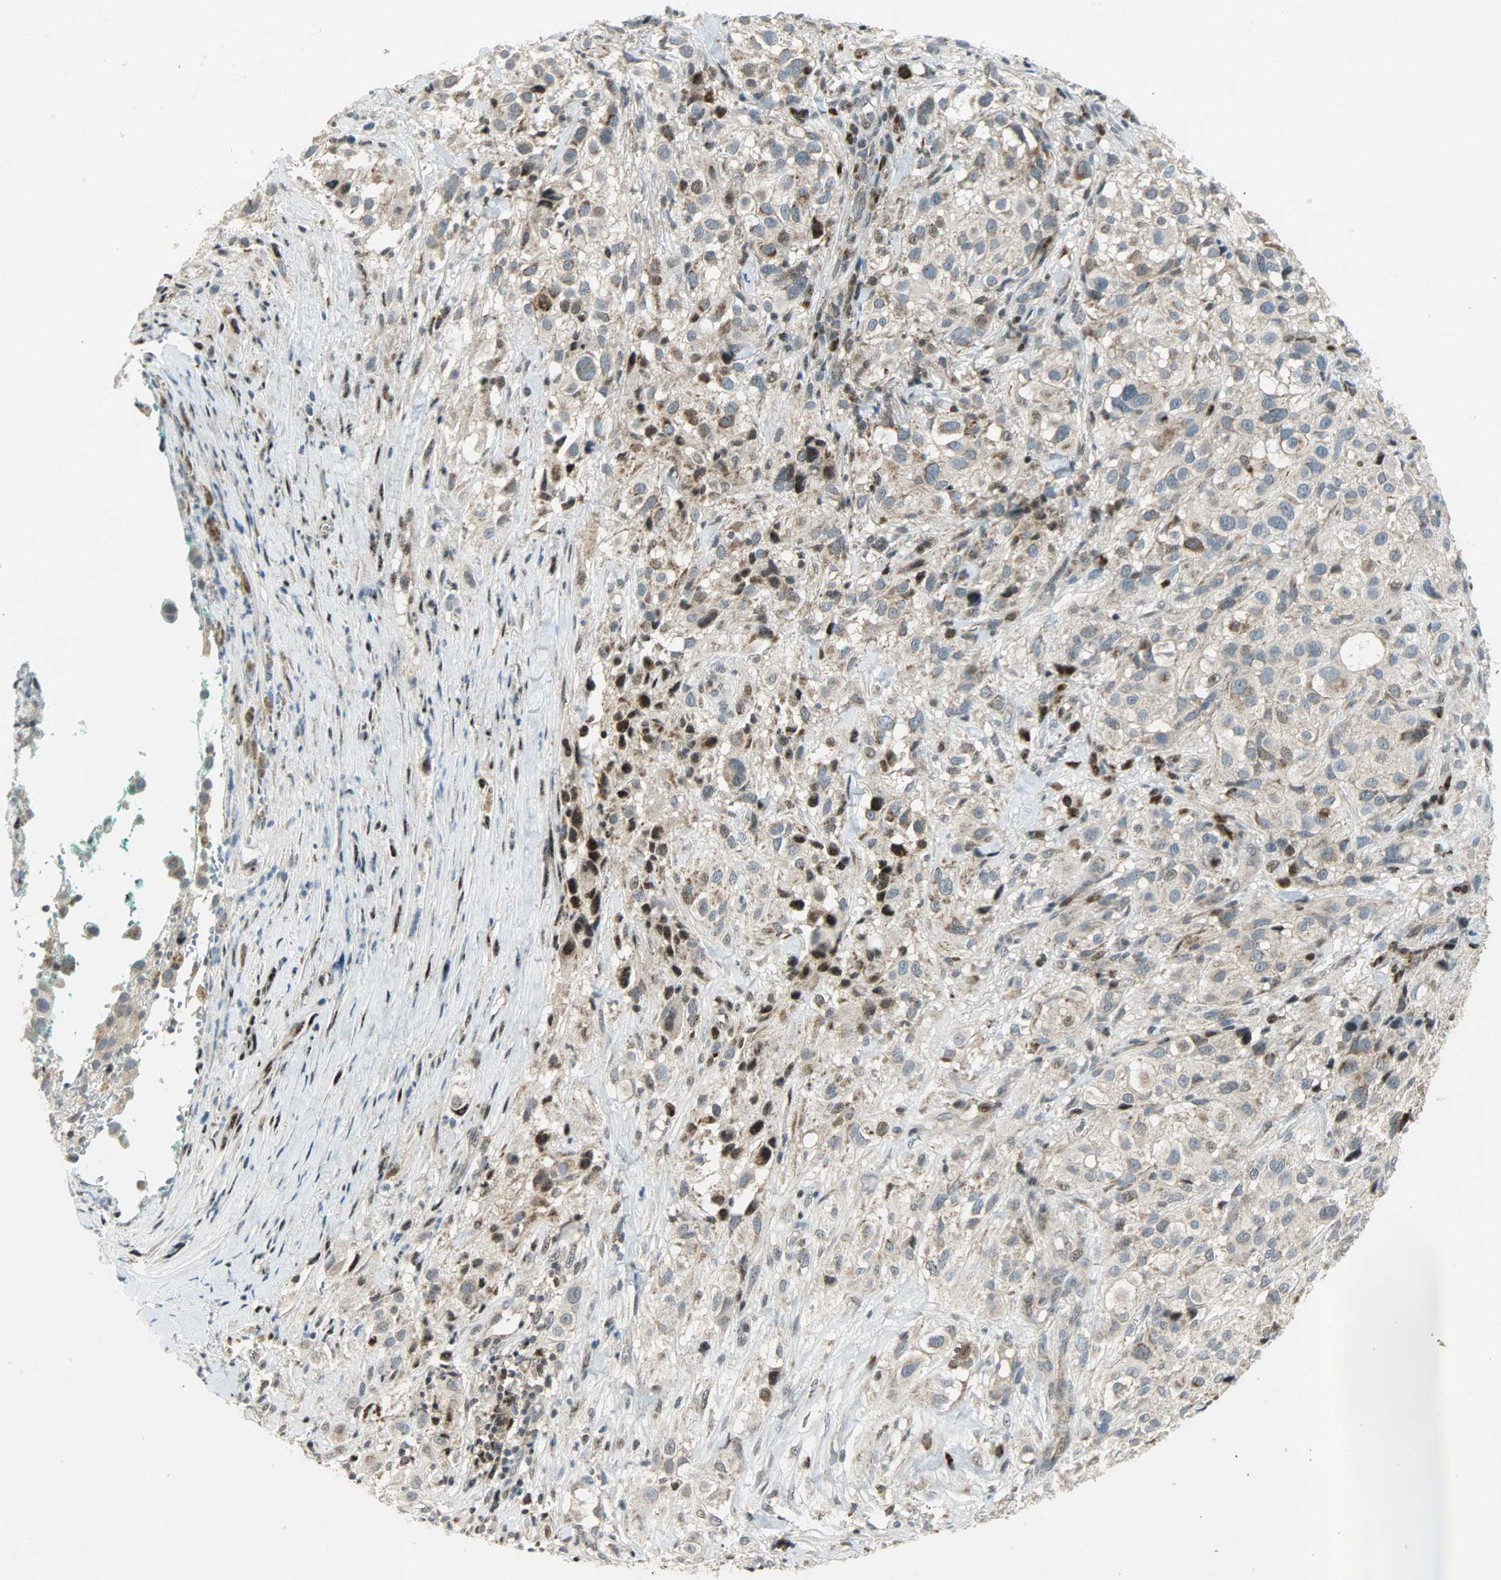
{"staining": {"intensity": "moderate", "quantity": "25%-75%", "location": "cytoplasmic/membranous,nuclear"}, "tissue": "melanoma", "cell_type": "Tumor cells", "image_type": "cancer", "snomed": [{"axis": "morphology", "description": "Necrosis, NOS"}, {"axis": "morphology", "description": "Malignant melanoma, NOS"}, {"axis": "topography", "description": "Skin"}], "caption": "Immunohistochemical staining of melanoma exhibits medium levels of moderate cytoplasmic/membranous and nuclear protein staining in about 25%-75% of tumor cells. (DAB IHC with brightfield microscopy, high magnification).", "gene": "IL15", "patient": {"sex": "female", "age": 87}}